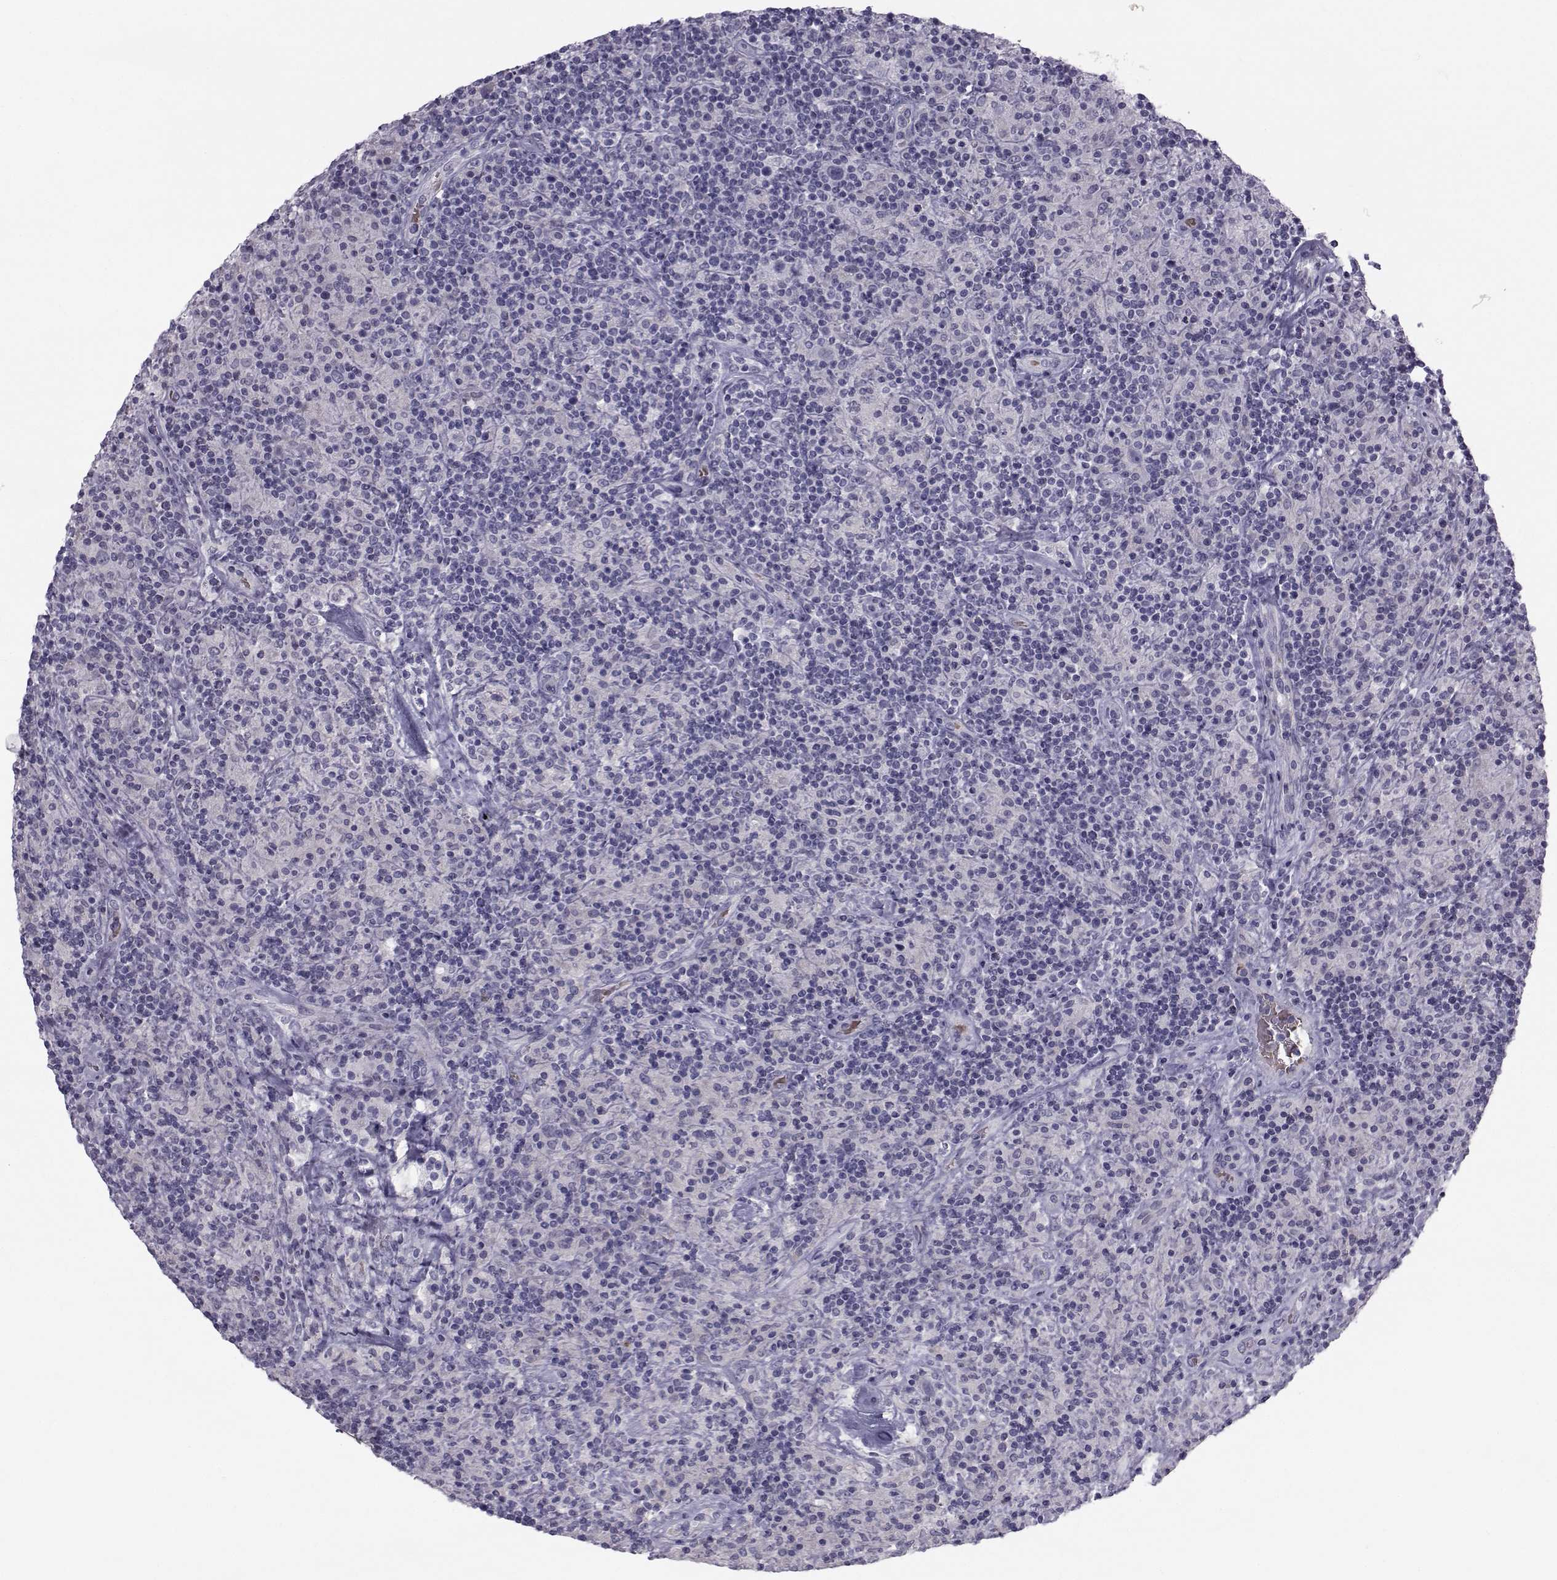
{"staining": {"intensity": "negative", "quantity": "none", "location": "none"}, "tissue": "lymphoma", "cell_type": "Tumor cells", "image_type": "cancer", "snomed": [{"axis": "morphology", "description": "Hodgkin's disease, NOS"}, {"axis": "topography", "description": "Lymph node"}], "caption": "This is a micrograph of immunohistochemistry (IHC) staining of Hodgkin's disease, which shows no staining in tumor cells.", "gene": "GARIN3", "patient": {"sex": "male", "age": 70}}